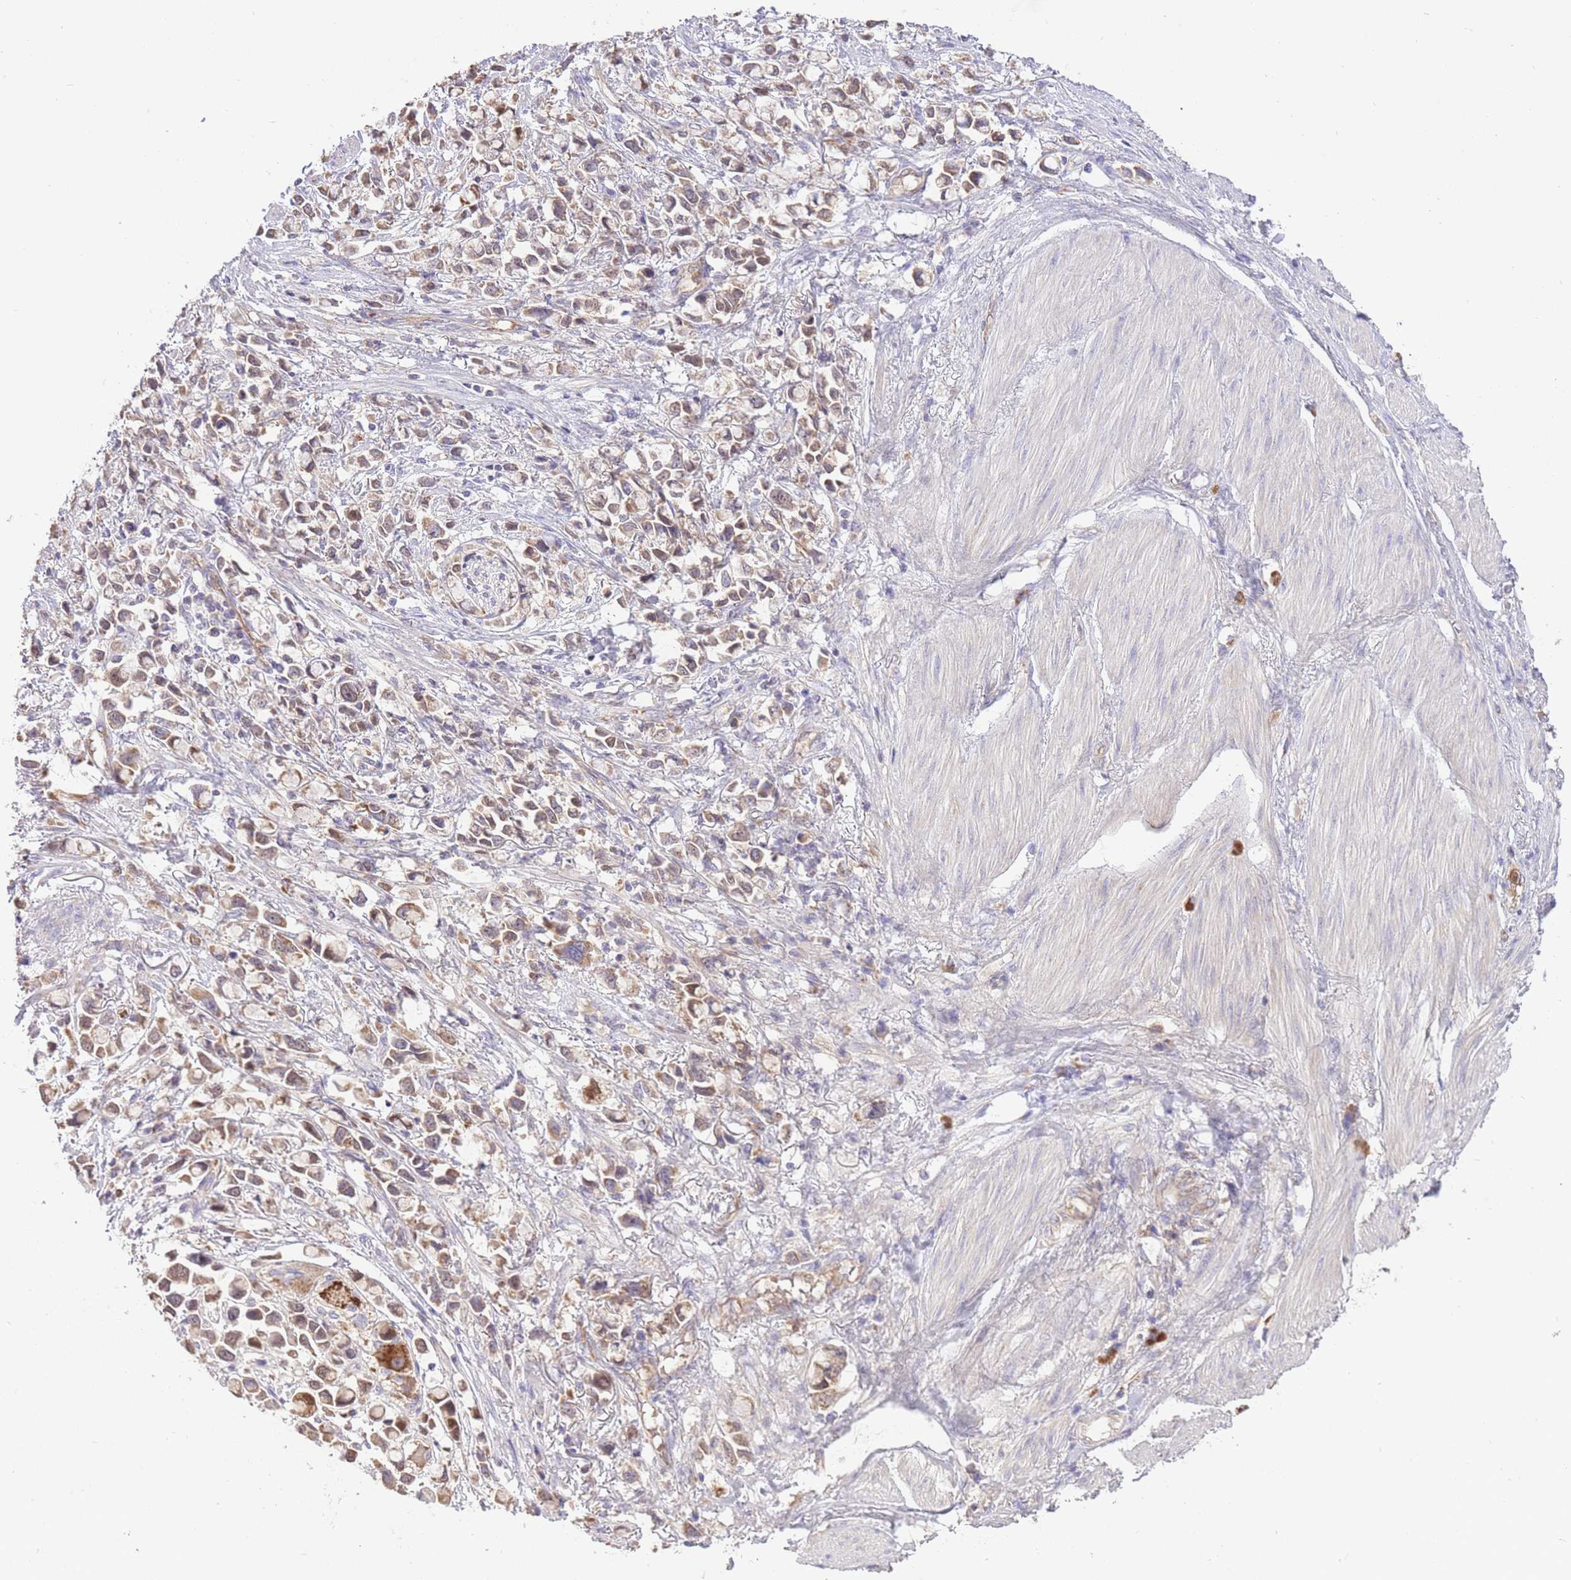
{"staining": {"intensity": "moderate", "quantity": ">75%", "location": "cytoplasmic/membranous"}, "tissue": "stomach cancer", "cell_type": "Tumor cells", "image_type": "cancer", "snomed": [{"axis": "morphology", "description": "Adenocarcinoma, NOS"}, {"axis": "topography", "description": "Stomach"}], "caption": "Immunohistochemical staining of human stomach adenocarcinoma demonstrates moderate cytoplasmic/membranous protein expression in about >75% of tumor cells. The staining was performed using DAB (3,3'-diaminobenzidine) to visualize the protein expression in brown, while the nuclei were stained in blue with hematoxylin (Magnification: 20x).", "gene": "PREP", "patient": {"sex": "female", "age": 81}}